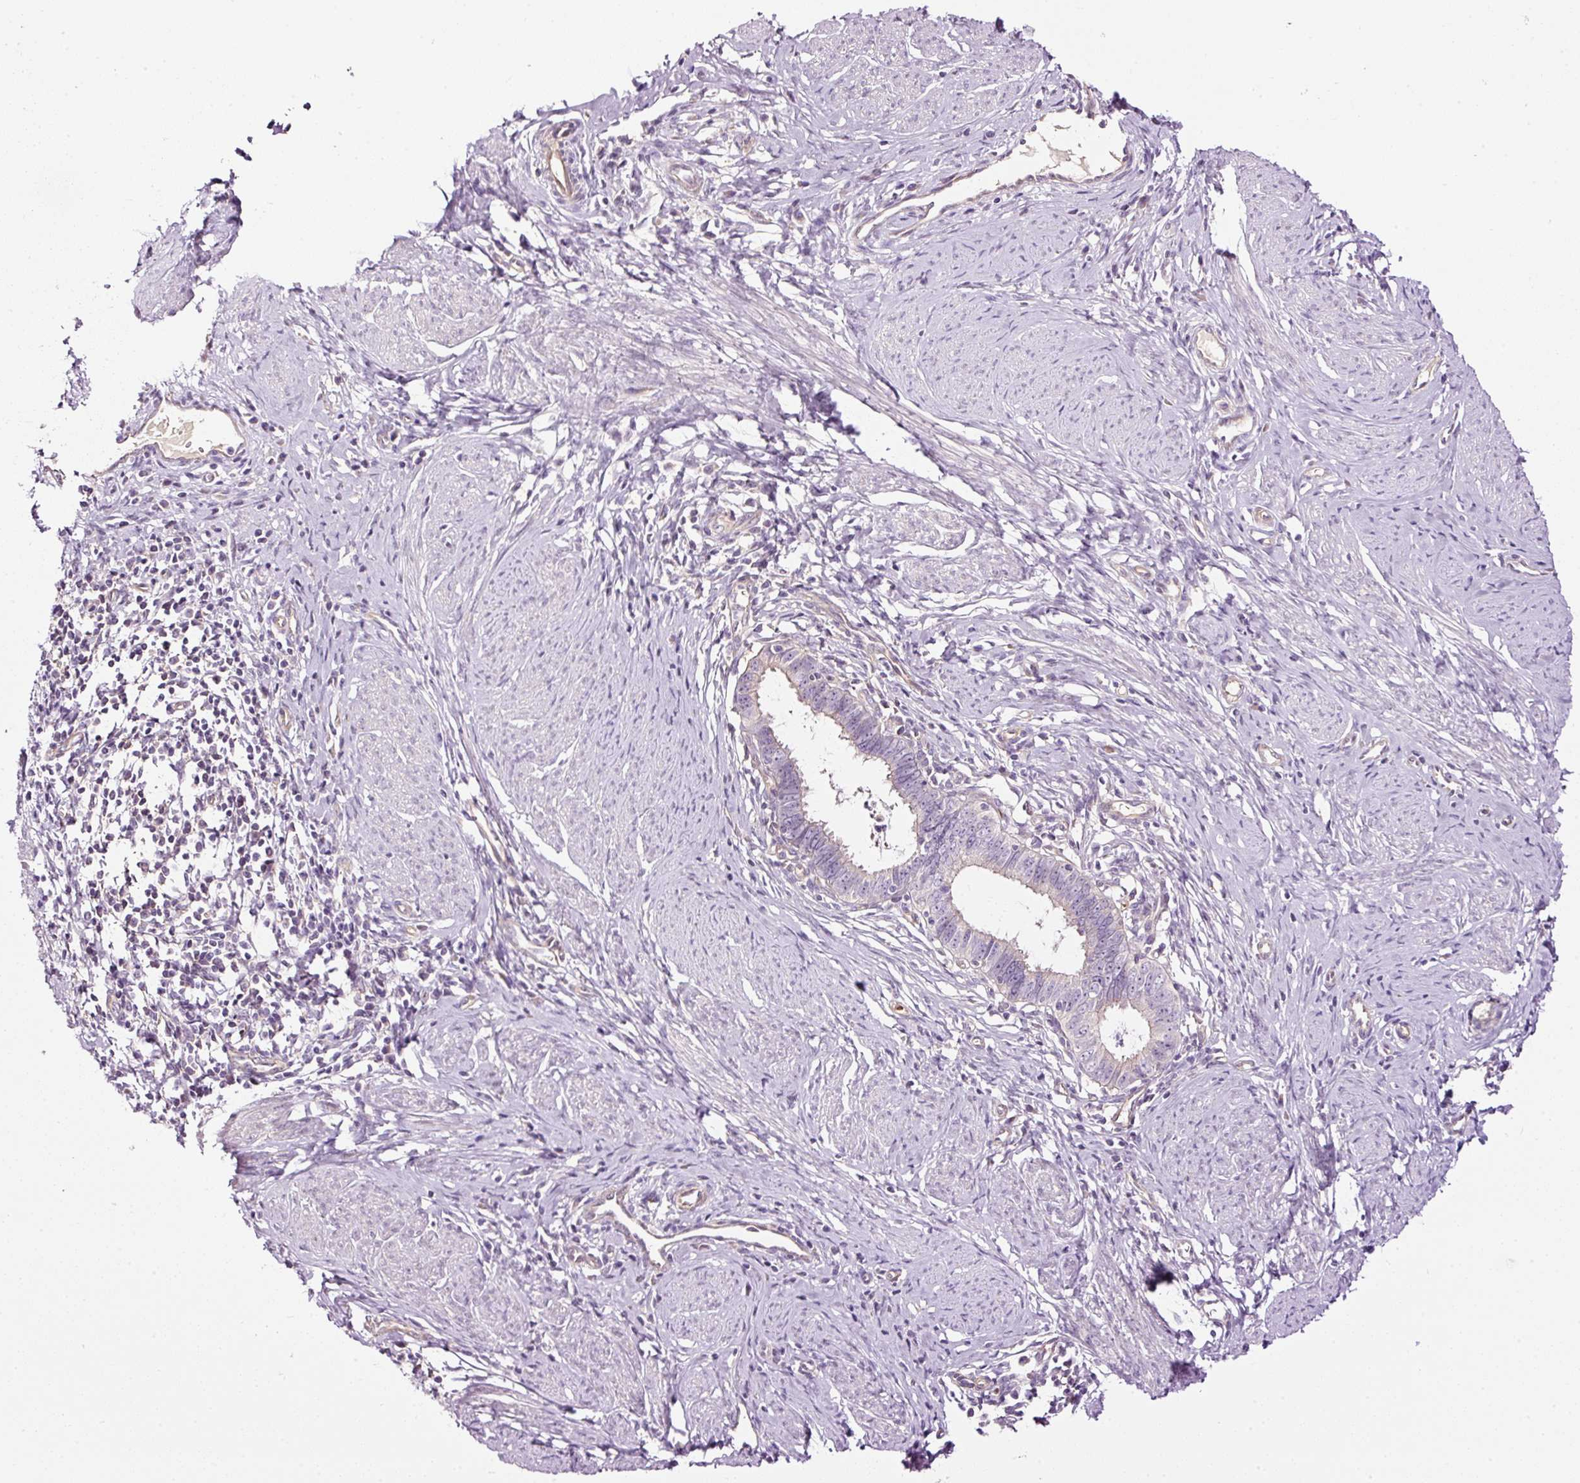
{"staining": {"intensity": "negative", "quantity": "none", "location": "none"}, "tissue": "cervical cancer", "cell_type": "Tumor cells", "image_type": "cancer", "snomed": [{"axis": "morphology", "description": "Adenocarcinoma, NOS"}, {"axis": "topography", "description": "Cervix"}], "caption": "Immunohistochemistry (IHC) image of neoplastic tissue: human cervical cancer stained with DAB reveals no significant protein staining in tumor cells.", "gene": "USHBP1", "patient": {"sex": "female", "age": 36}}